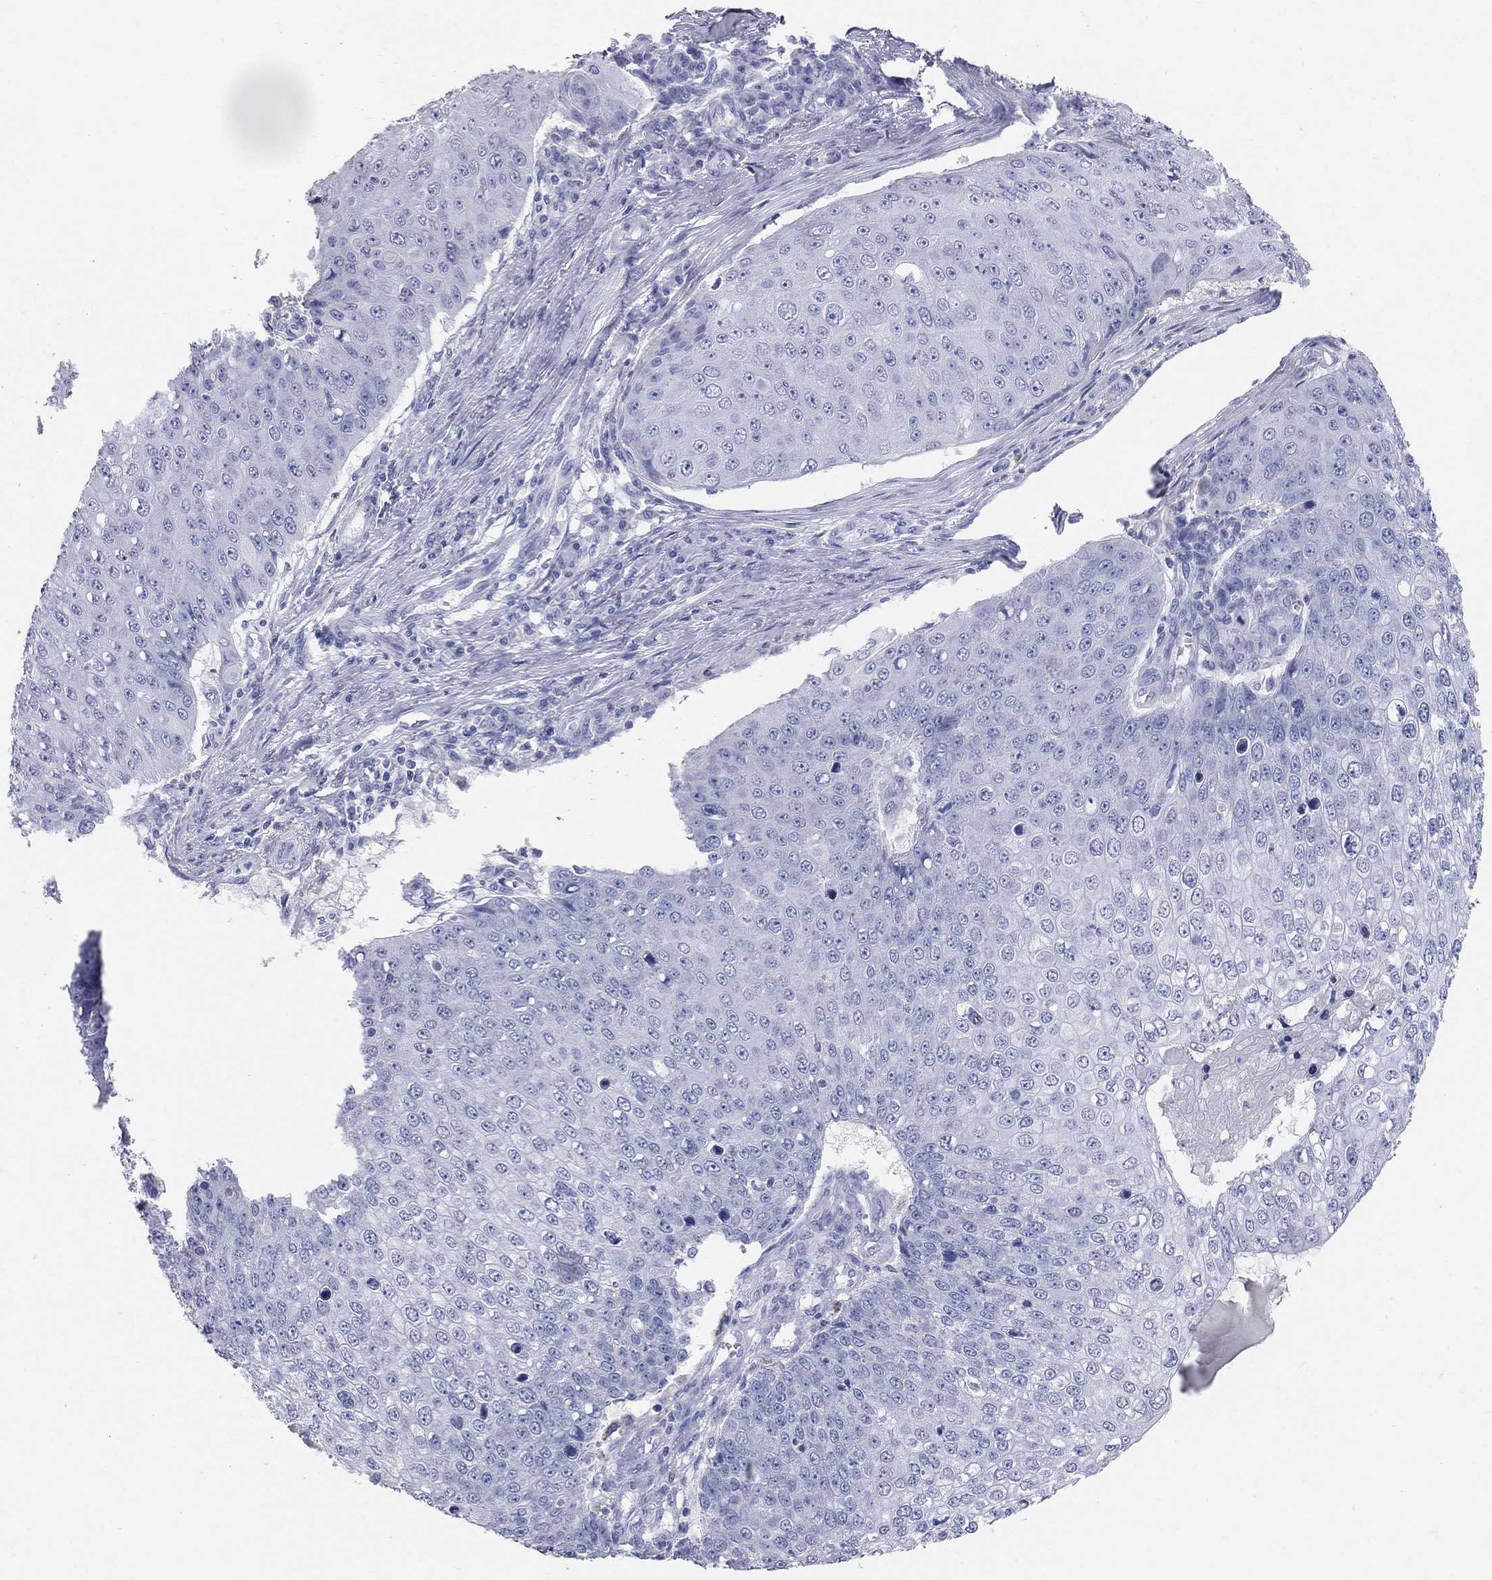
{"staining": {"intensity": "negative", "quantity": "none", "location": "none"}, "tissue": "skin cancer", "cell_type": "Tumor cells", "image_type": "cancer", "snomed": [{"axis": "morphology", "description": "Squamous cell carcinoma, NOS"}, {"axis": "topography", "description": "Skin"}], "caption": "A high-resolution image shows IHC staining of skin squamous cell carcinoma, which demonstrates no significant positivity in tumor cells.", "gene": "AOX1", "patient": {"sex": "male", "age": 71}}